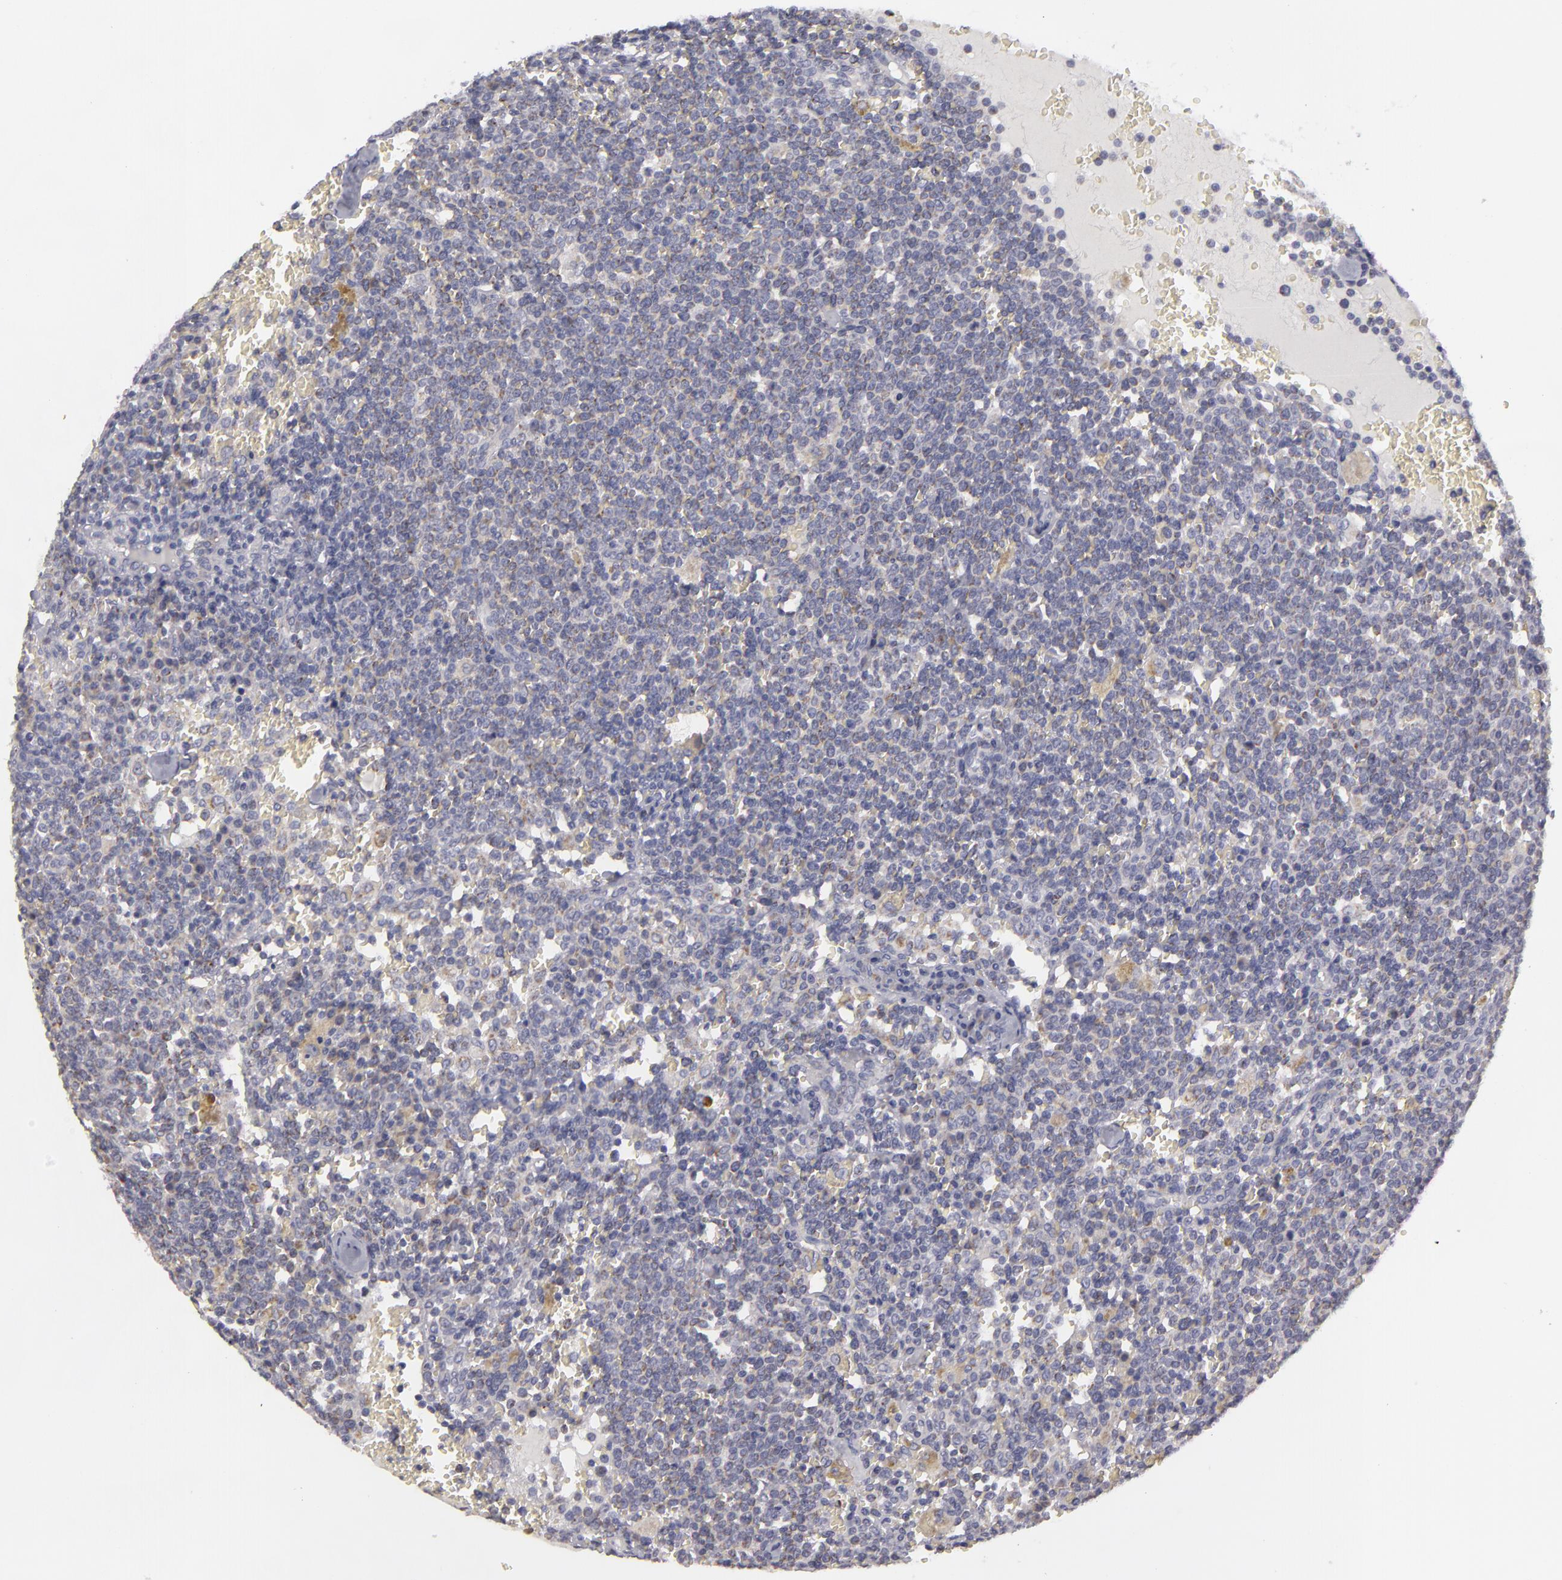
{"staining": {"intensity": "weak", "quantity": "25%-75%", "location": "cytoplasmic/membranous"}, "tissue": "lymphoma", "cell_type": "Tumor cells", "image_type": "cancer", "snomed": [{"axis": "morphology", "description": "Malignant lymphoma, non-Hodgkin's type, High grade"}, {"axis": "topography", "description": "Lymph node"}], "caption": "Immunohistochemical staining of lymphoma displays low levels of weak cytoplasmic/membranous positivity in about 25%-75% of tumor cells. (DAB (3,3'-diaminobenzidine) IHC with brightfield microscopy, high magnification).", "gene": "ATP2B3", "patient": {"sex": "female", "age": 76}}